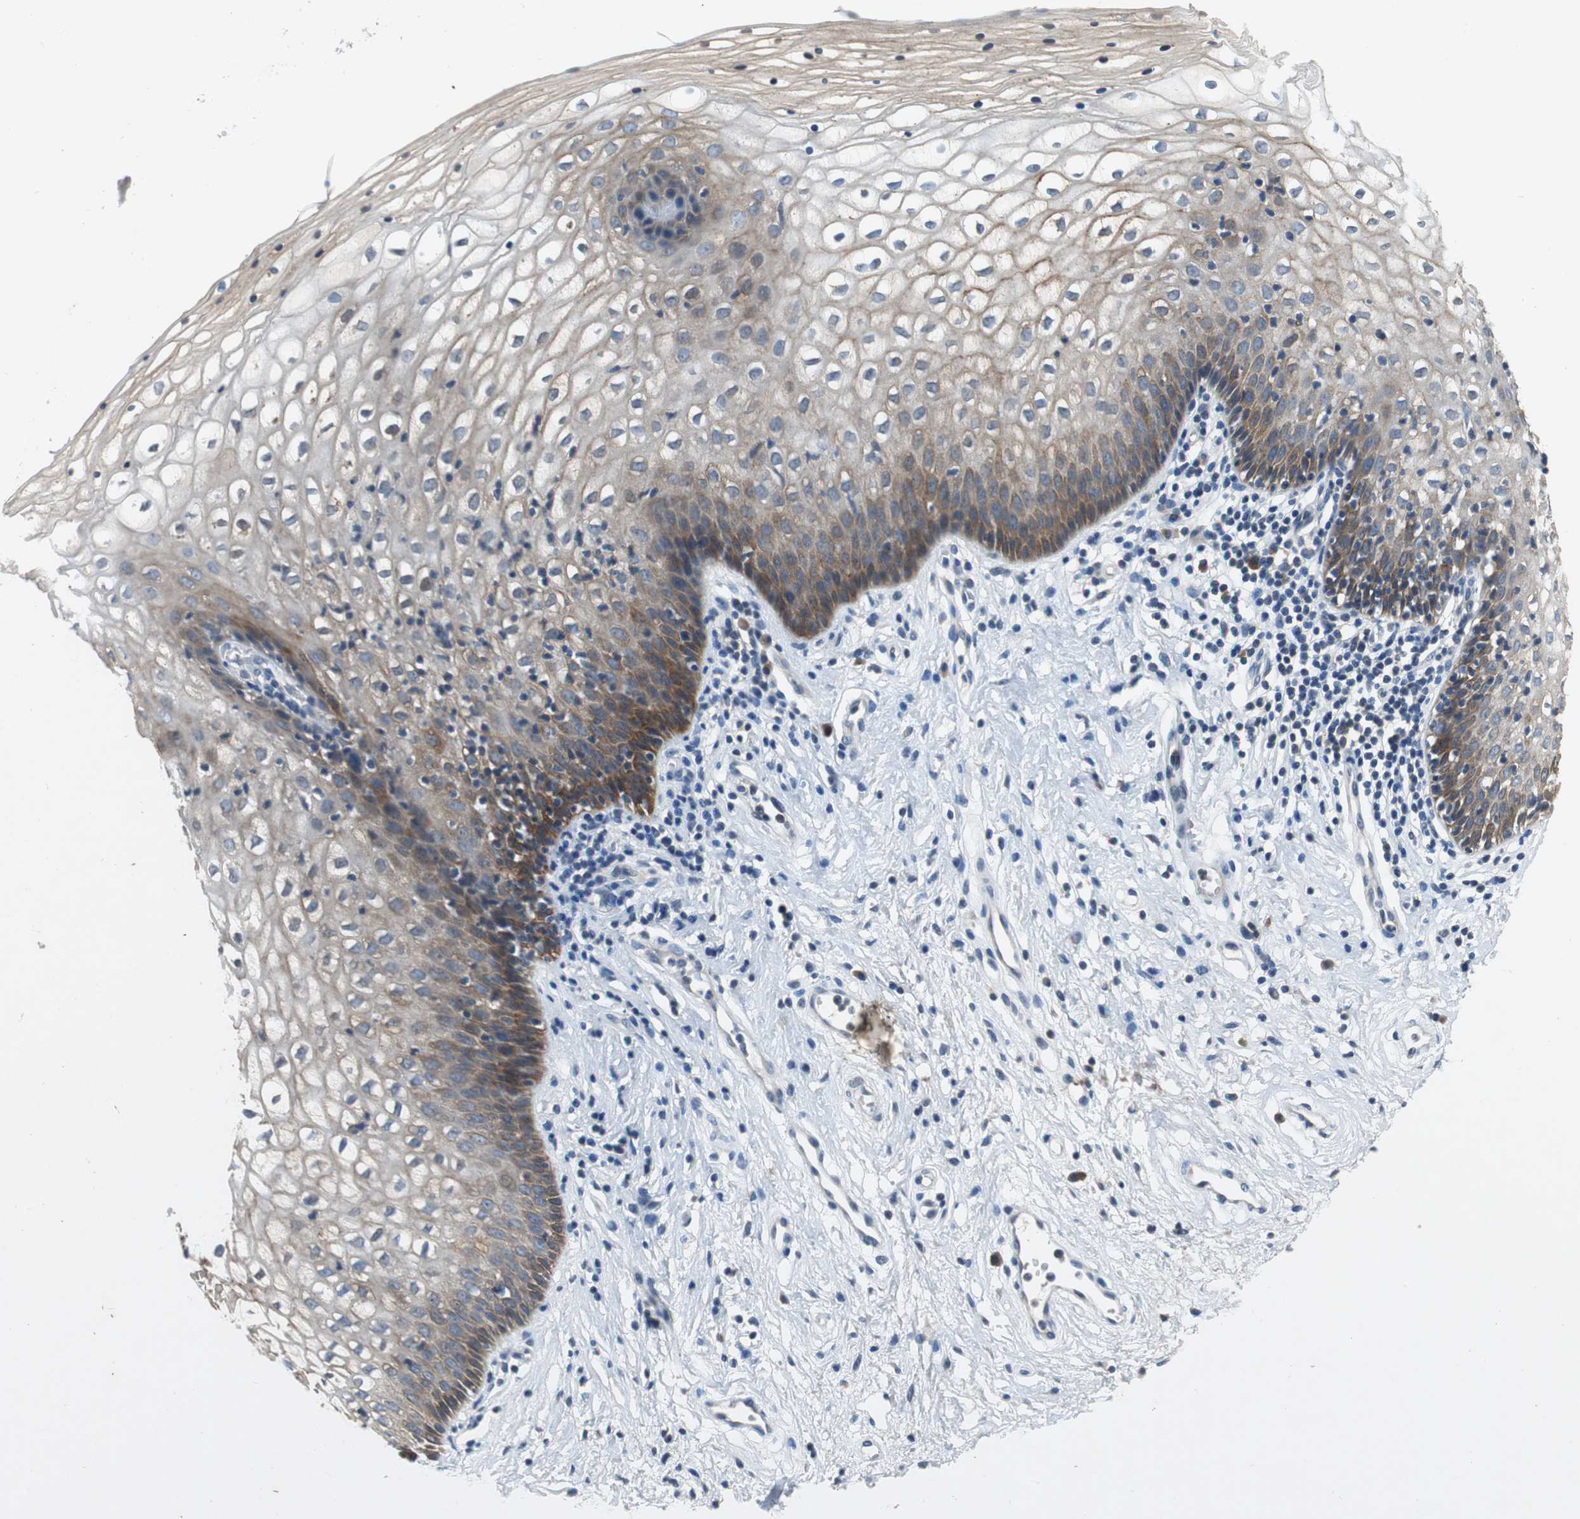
{"staining": {"intensity": "moderate", "quantity": "25%-75%", "location": "cytoplasmic/membranous"}, "tissue": "vagina", "cell_type": "Squamous epithelial cells", "image_type": "normal", "snomed": [{"axis": "morphology", "description": "Normal tissue, NOS"}, {"axis": "topography", "description": "Vagina"}], "caption": "A medium amount of moderate cytoplasmic/membranous positivity is present in about 25%-75% of squamous epithelial cells in benign vagina.", "gene": "GLCCI1", "patient": {"sex": "female", "age": 34}}